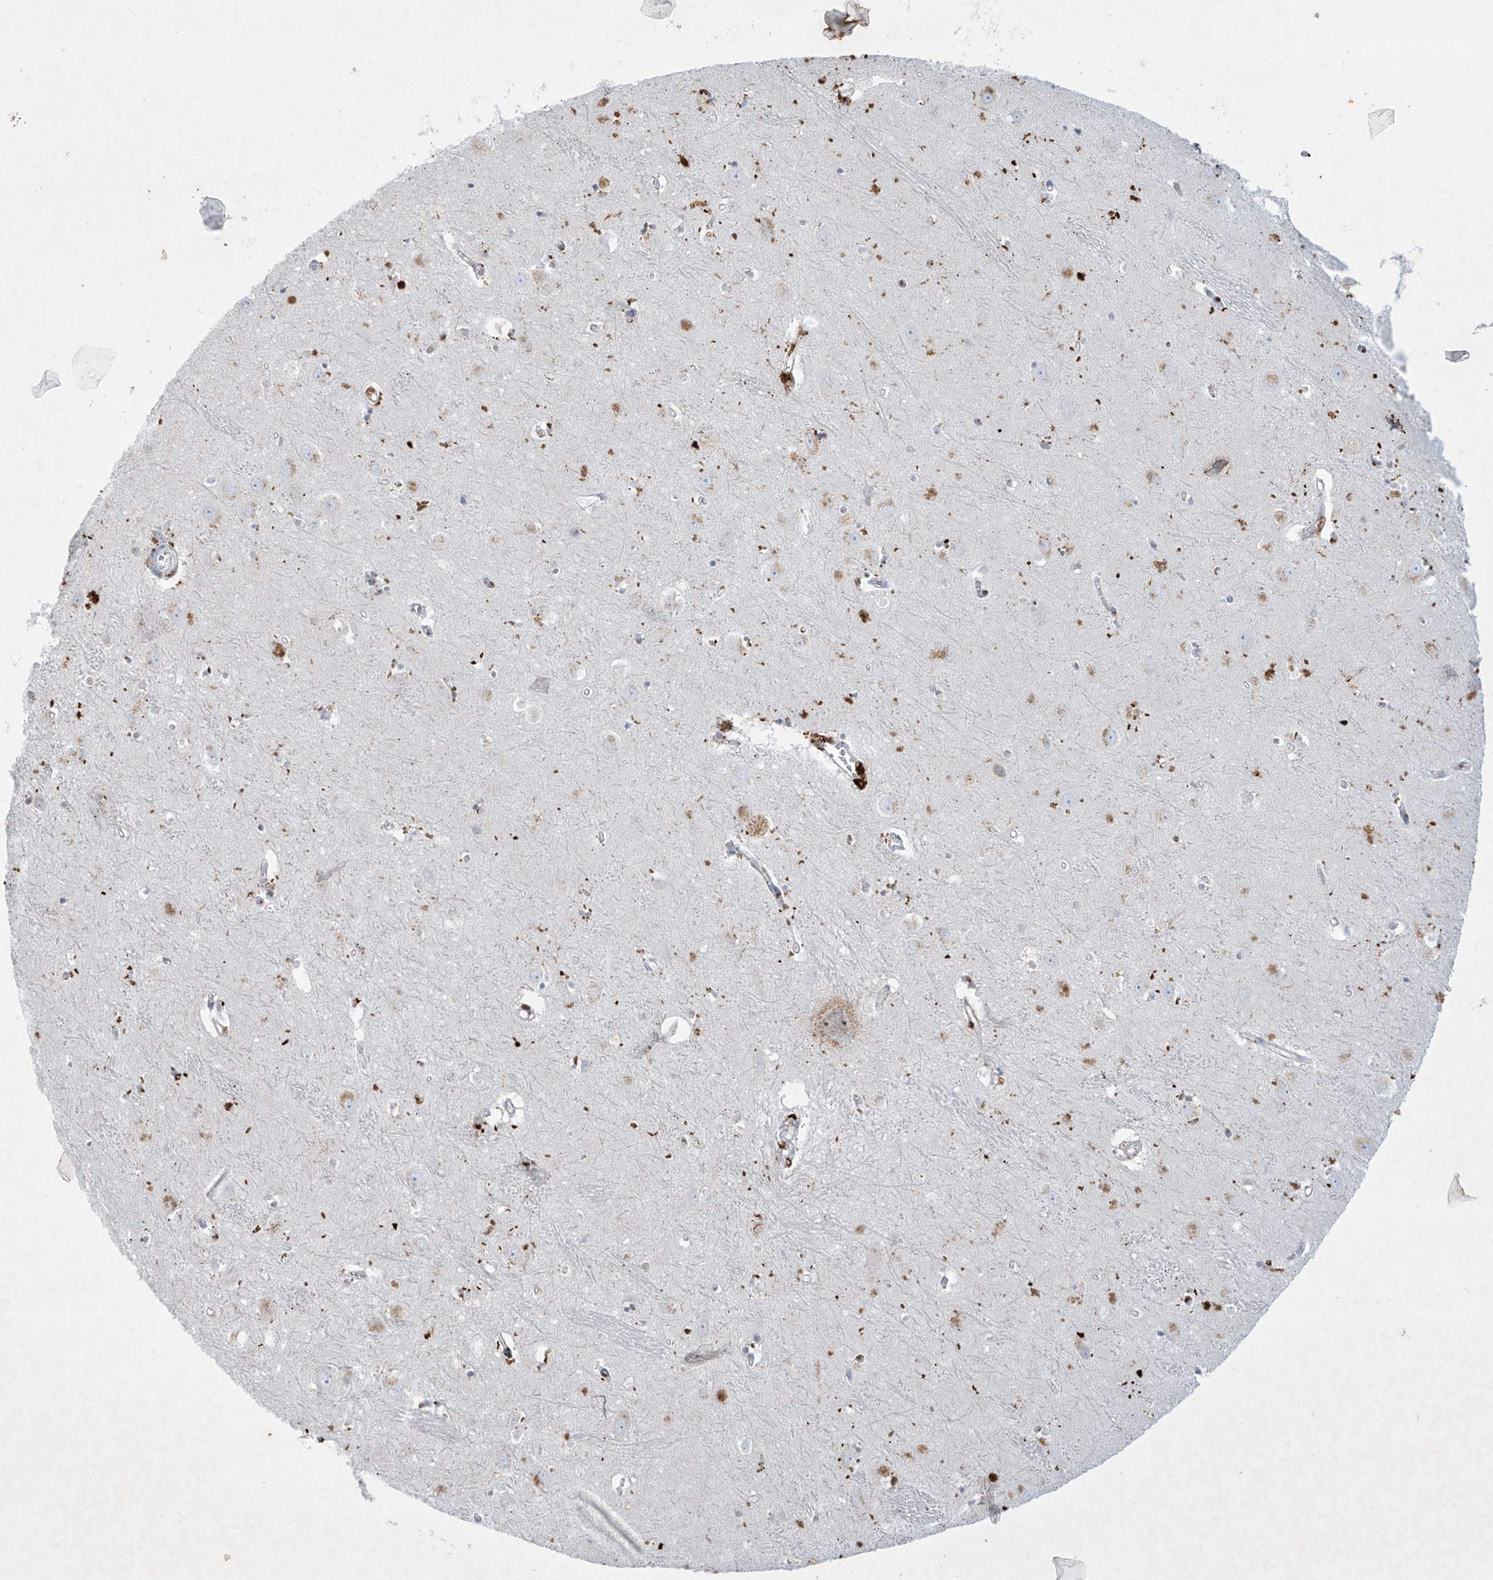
{"staining": {"intensity": "moderate", "quantity": "<25%", "location": "cytoplasmic/membranous"}, "tissue": "hippocampus", "cell_type": "Glial cells", "image_type": "normal", "snomed": [{"axis": "morphology", "description": "Normal tissue, NOS"}, {"axis": "topography", "description": "Hippocampus"}], "caption": "Moderate cytoplasmic/membranous positivity for a protein is present in about <25% of glial cells of benign hippocampus using immunohistochemistry (IHC).", "gene": "GPR137C", "patient": {"sex": "female", "age": 64}}